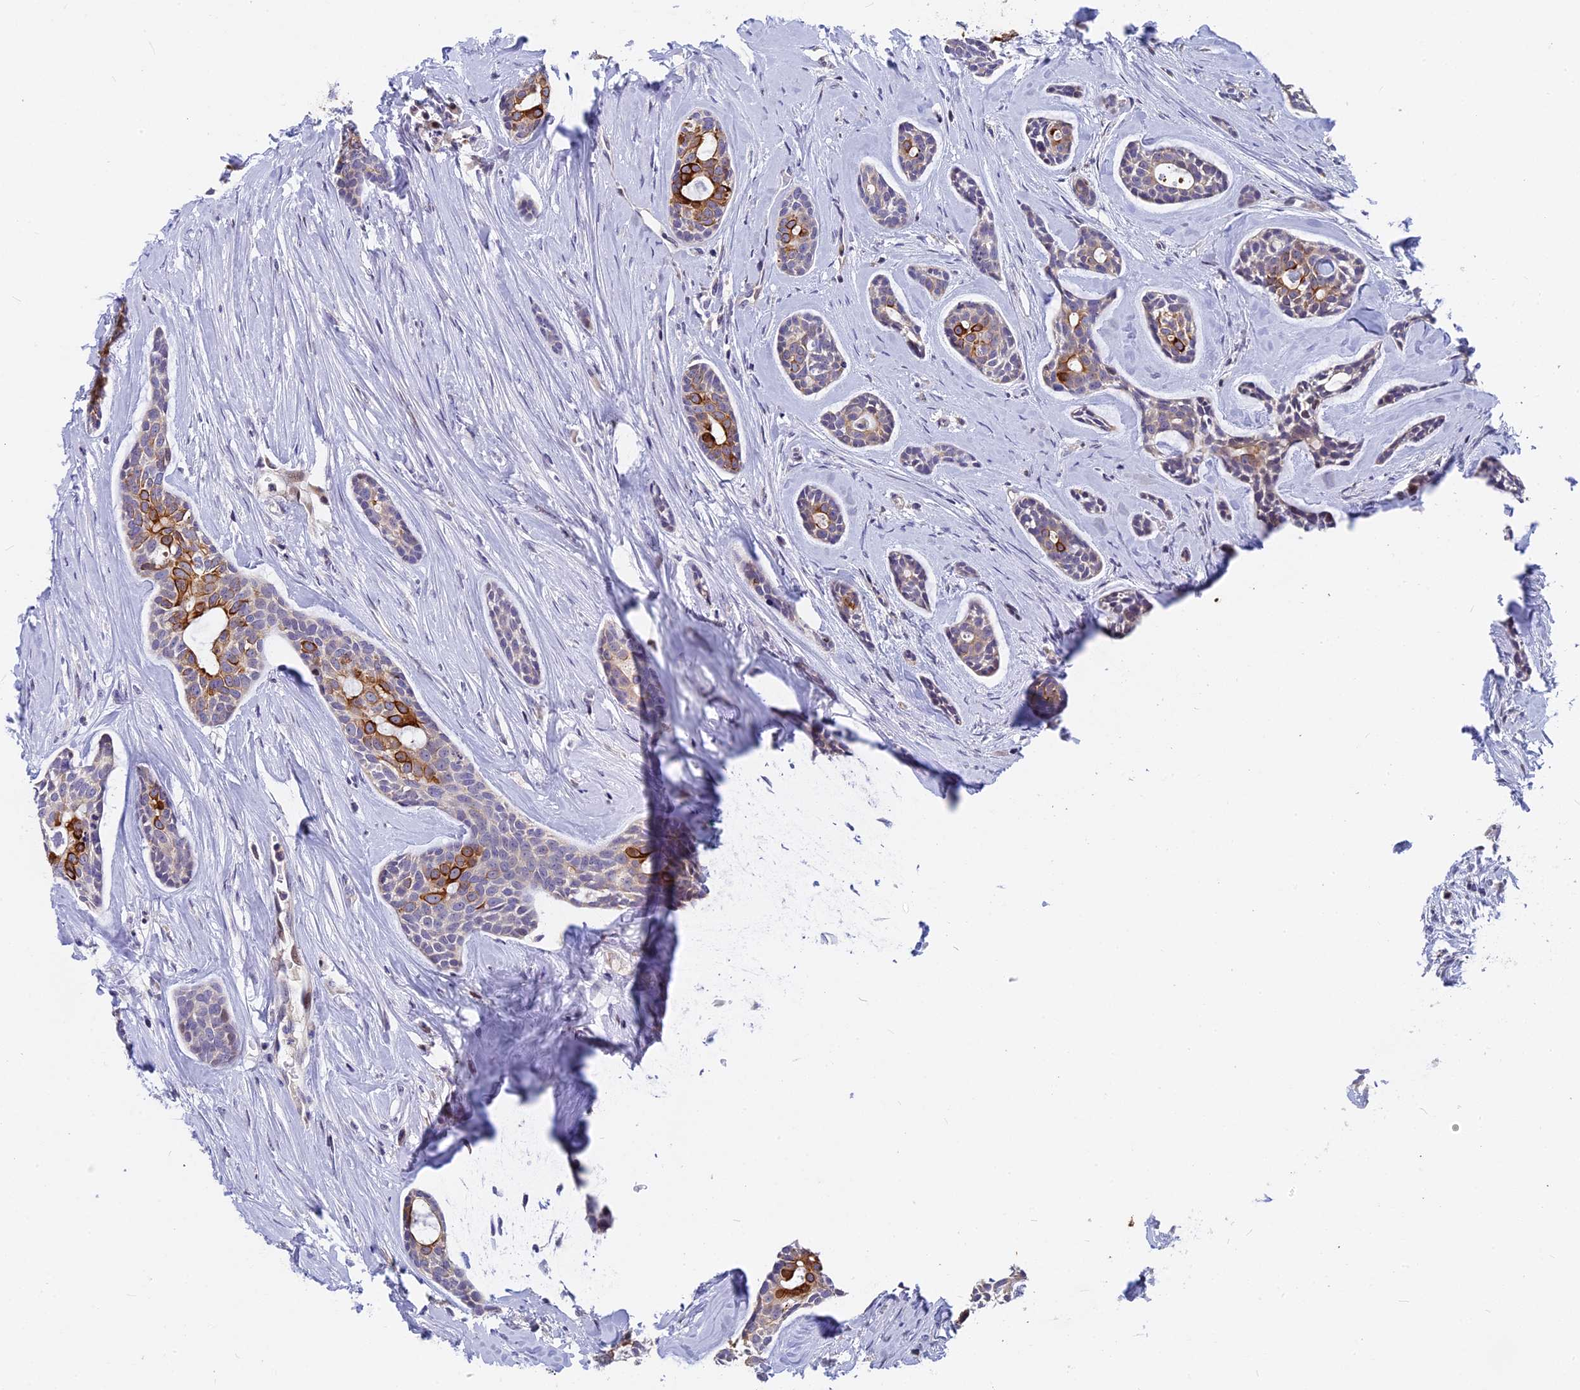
{"staining": {"intensity": "strong", "quantity": "<25%", "location": "cytoplasmic/membranous"}, "tissue": "head and neck cancer", "cell_type": "Tumor cells", "image_type": "cancer", "snomed": [{"axis": "morphology", "description": "Adenocarcinoma, NOS"}, {"axis": "topography", "description": "Subcutis"}, {"axis": "topography", "description": "Head-Neck"}], "caption": "Head and neck adenocarcinoma stained with IHC shows strong cytoplasmic/membranous positivity in about <25% of tumor cells.", "gene": "ANKRD34B", "patient": {"sex": "female", "age": 73}}